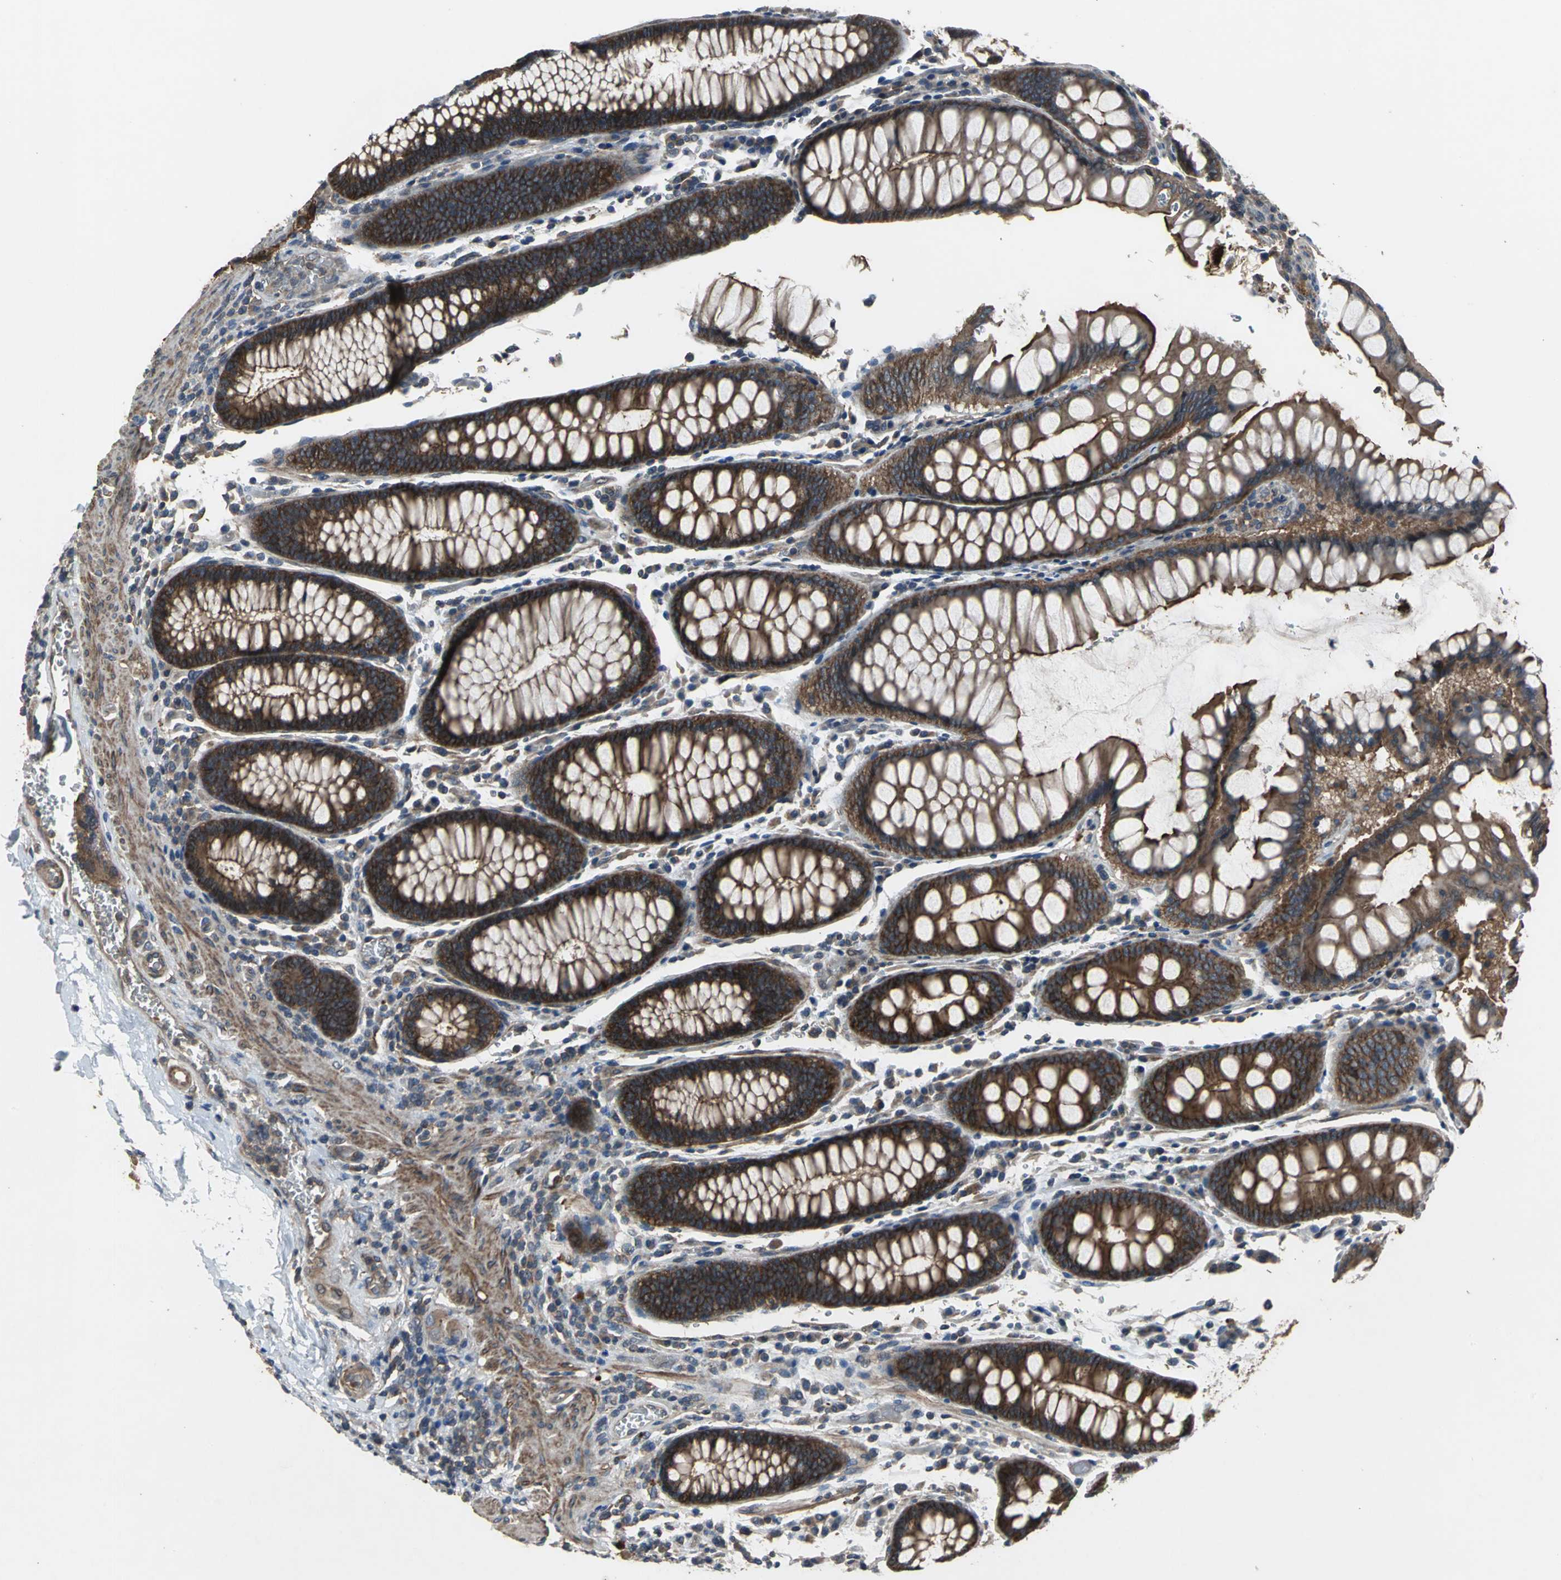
{"staining": {"intensity": "strong", "quantity": ">75%", "location": "cytoplasmic/membranous"}, "tissue": "colorectal cancer", "cell_type": "Tumor cells", "image_type": "cancer", "snomed": [{"axis": "morphology", "description": "Normal tissue, NOS"}, {"axis": "morphology", "description": "Adenocarcinoma, NOS"}, {"axis": "topography", "description": "Colon"}], "caption": "This image reveals colorectal adenocarcinoma stained with immunohistochemistry (IHC) to label a protein in brown. The cytoplasmic/membranous of tumor cells show strong positivity for the protein. Nuclei are counter-stained blue.", "gene": "MET", "patient": {"sex": "male", "age": 82}}